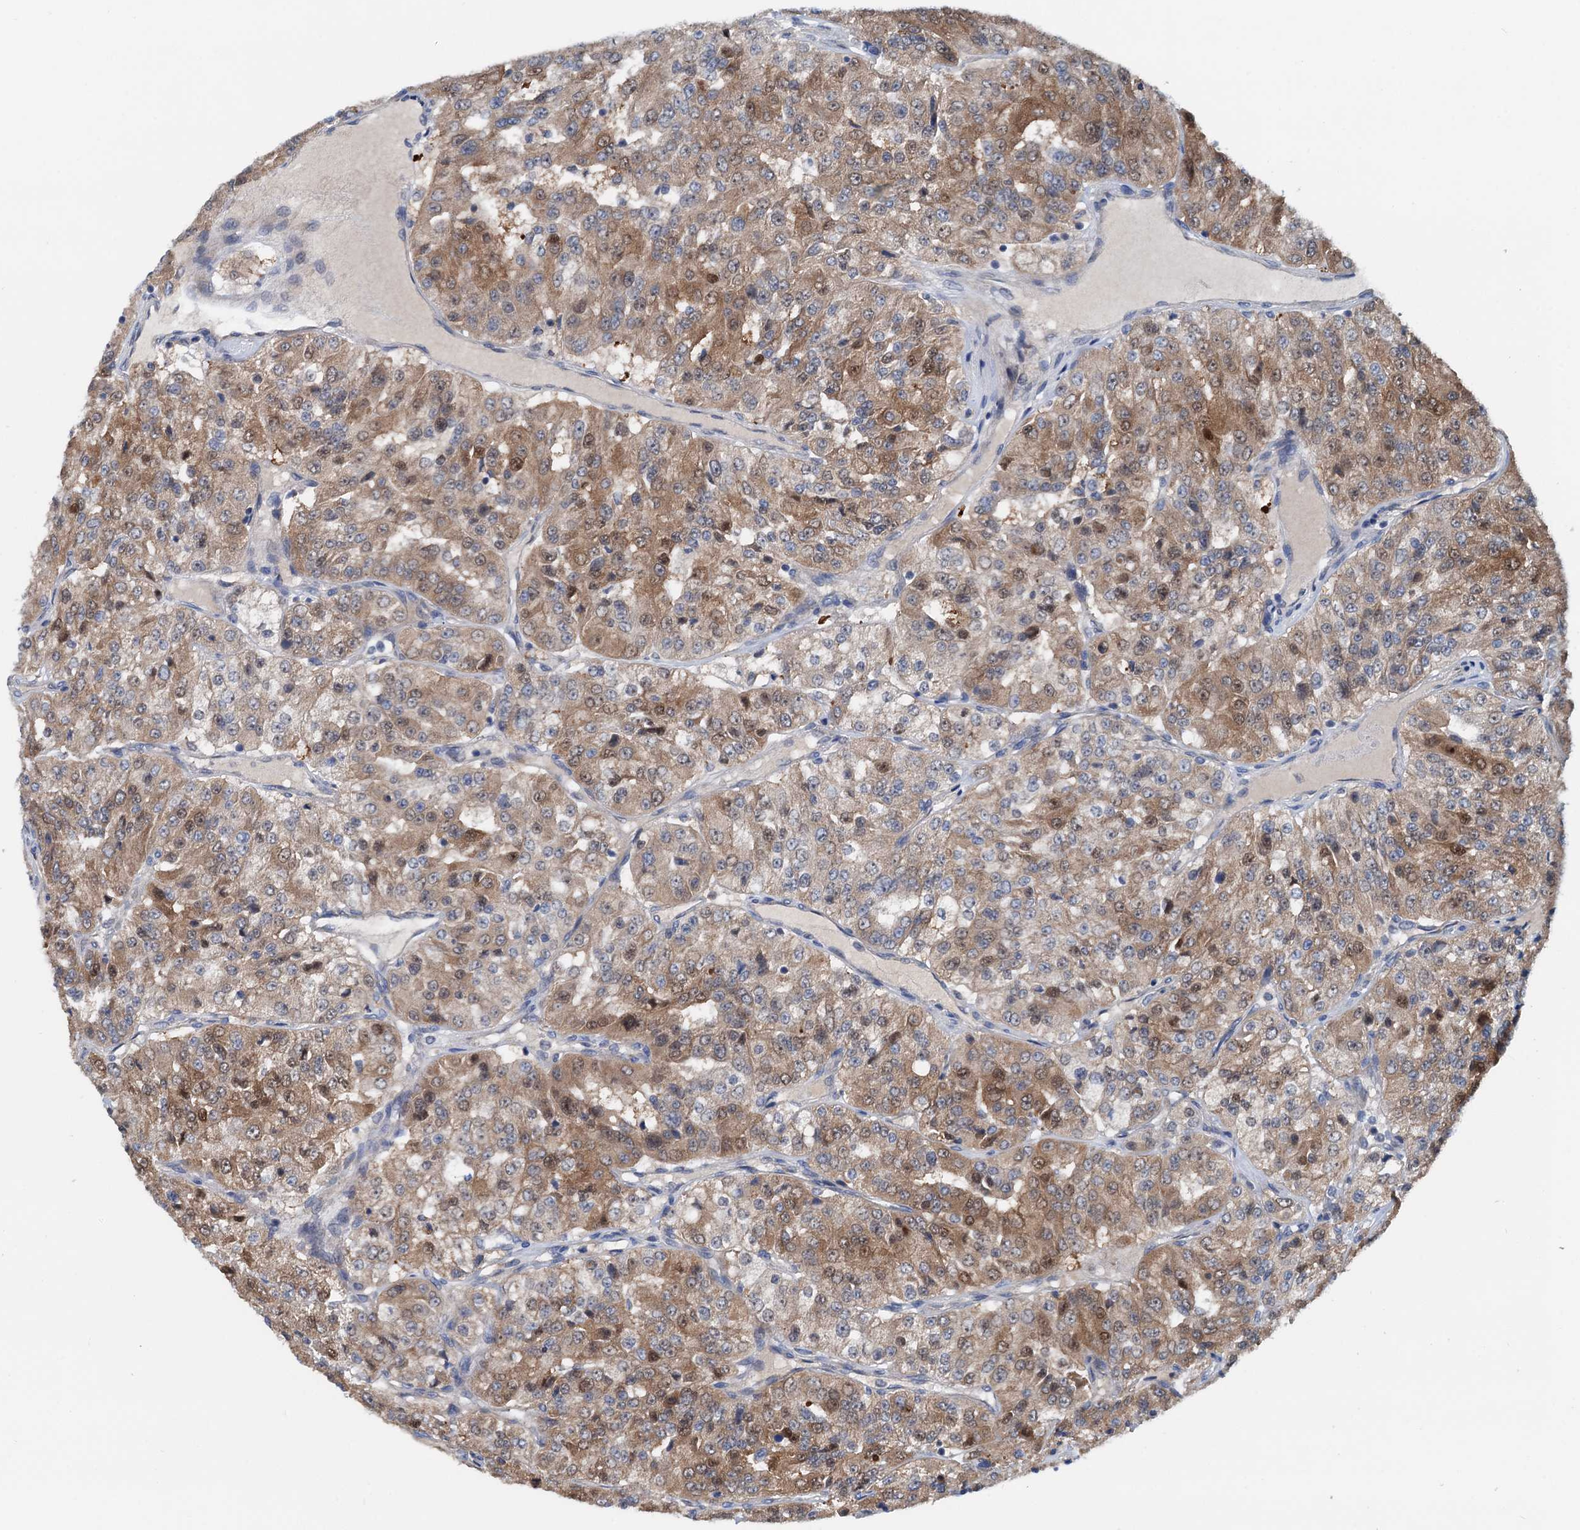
{"staining": {"intensity": "moderate", "quantity": ">75%", "location": "cytoplasmic/membranous"}, "tissue": "renal cancer", "cell_type": "Tumor cells", "image_type": "cancer", "snomed": [{"axis": "morphology", "description": "Adenocarcinoma, NOS"}, {"axis": "topography", "description": "Kidney"}], "caption": "A micrograph of human renal cancer stained for a protein exhibits moderate cytoplasmic/membranous brown staining in tumor cells.", "gene": "ELAC1", "patient": {"sex": "female", "age": 63}}